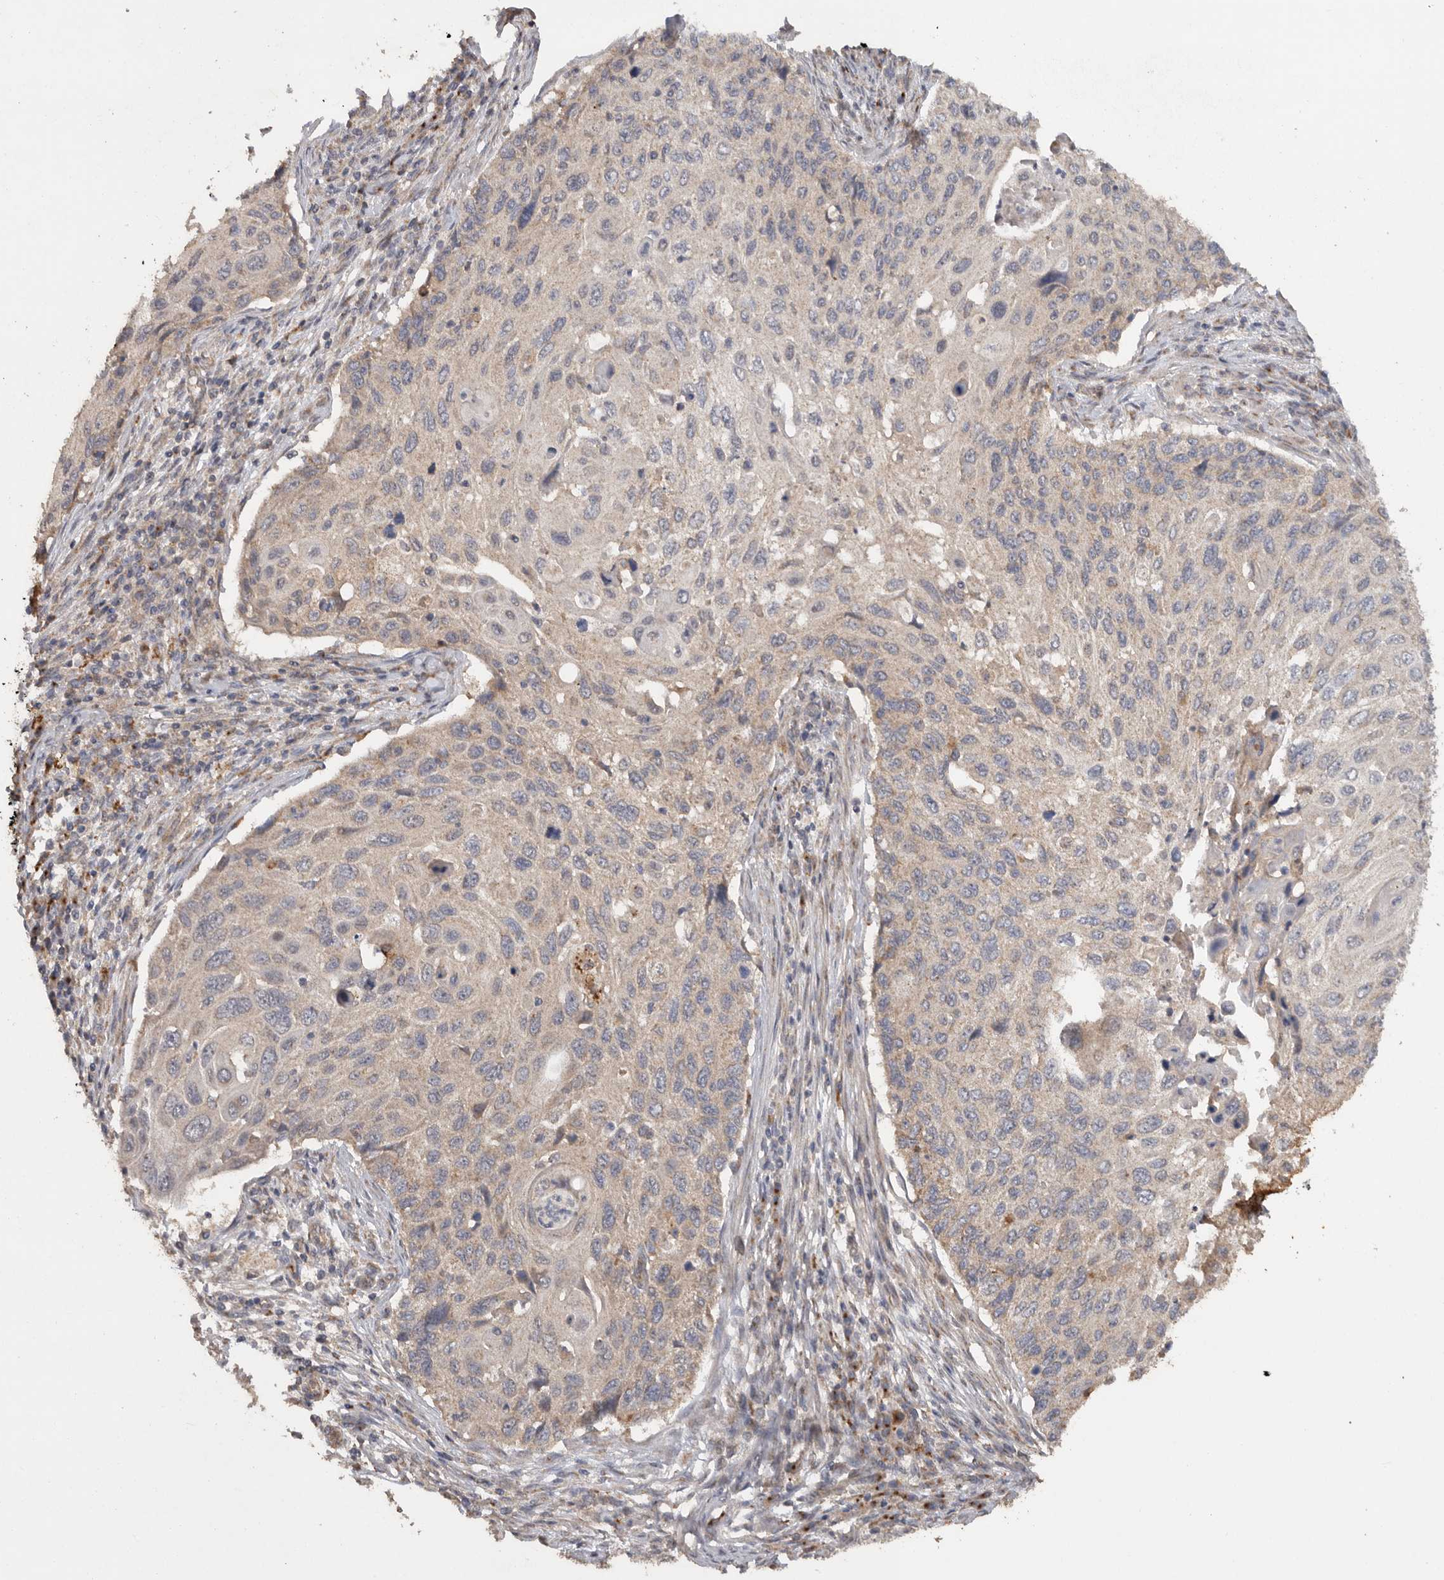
{"staining": {"intensity": "weak", "quantity": "<25%", "location": "cytoplasmic/membranous"}, "tissue": "cervical cancer", "cell_type": "Tumor cells", "image_type": "cancer", "snomed": [{"axis": "morphology", "description": "Squamous cell carcinoma, NOS"}, {"axis": "topography", "description": "Cervix"}], "caption": "Immunohistochemical staining of squamous cell carcinoma (cervical) displays no significant staining in tumor cells.", "gene": "PODXL2", "patient": {"sex": "female", "age": 70}}